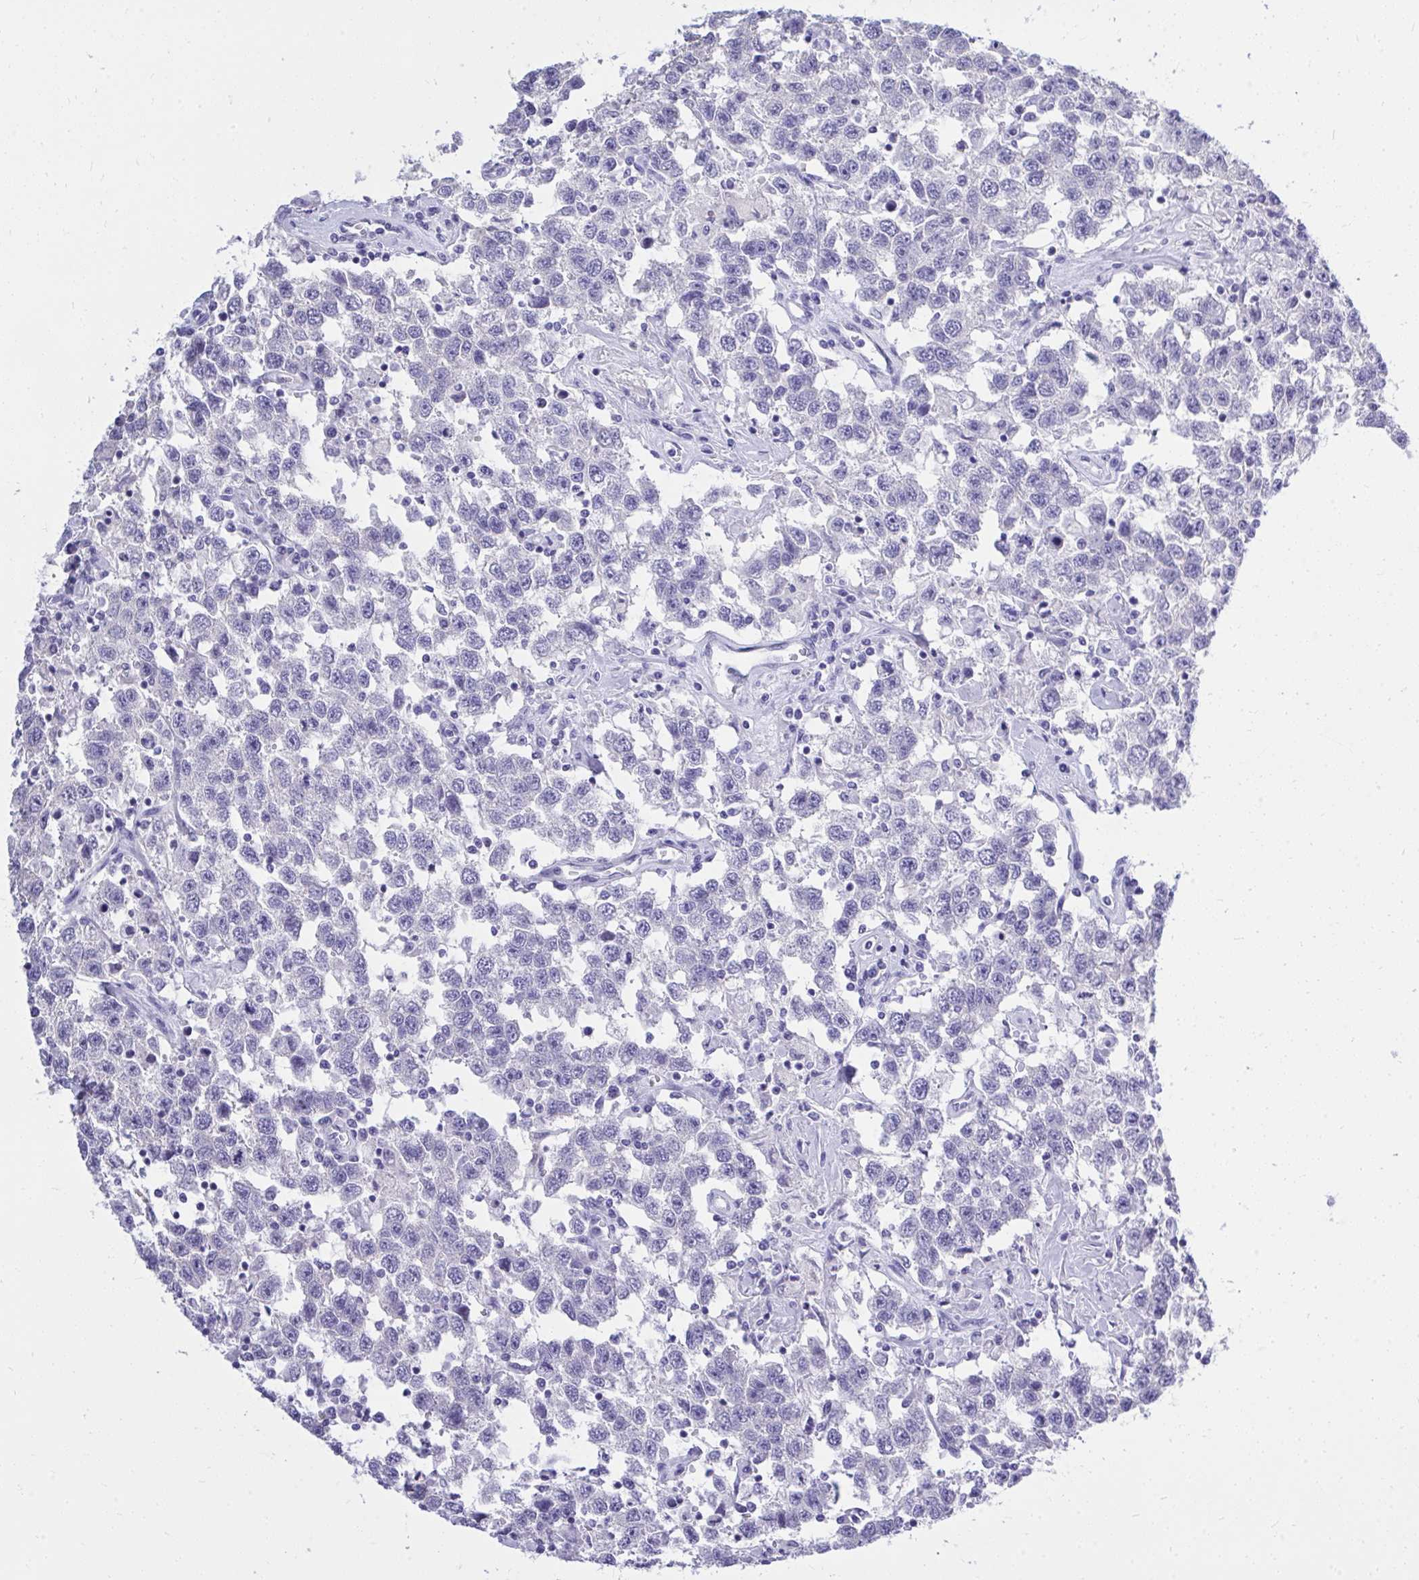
{"staining": {"intensity": "negative", "quantity": "none", "location": "none"}, "tissue": "testis cancer", "cell_type": "Tumor cells", "image_type": "cancer", "snomed": [{"axis": "morphology", "description": "Seminoma, NOS"}, {"axis": "topography", "description": "Testis"}], "caption": "This is a micrograph of IHC staining of seminoma (testis), which shows no positivity in tumor cells.", "gene": "PSD", "patient": {"sex": "male", "age": 41}}